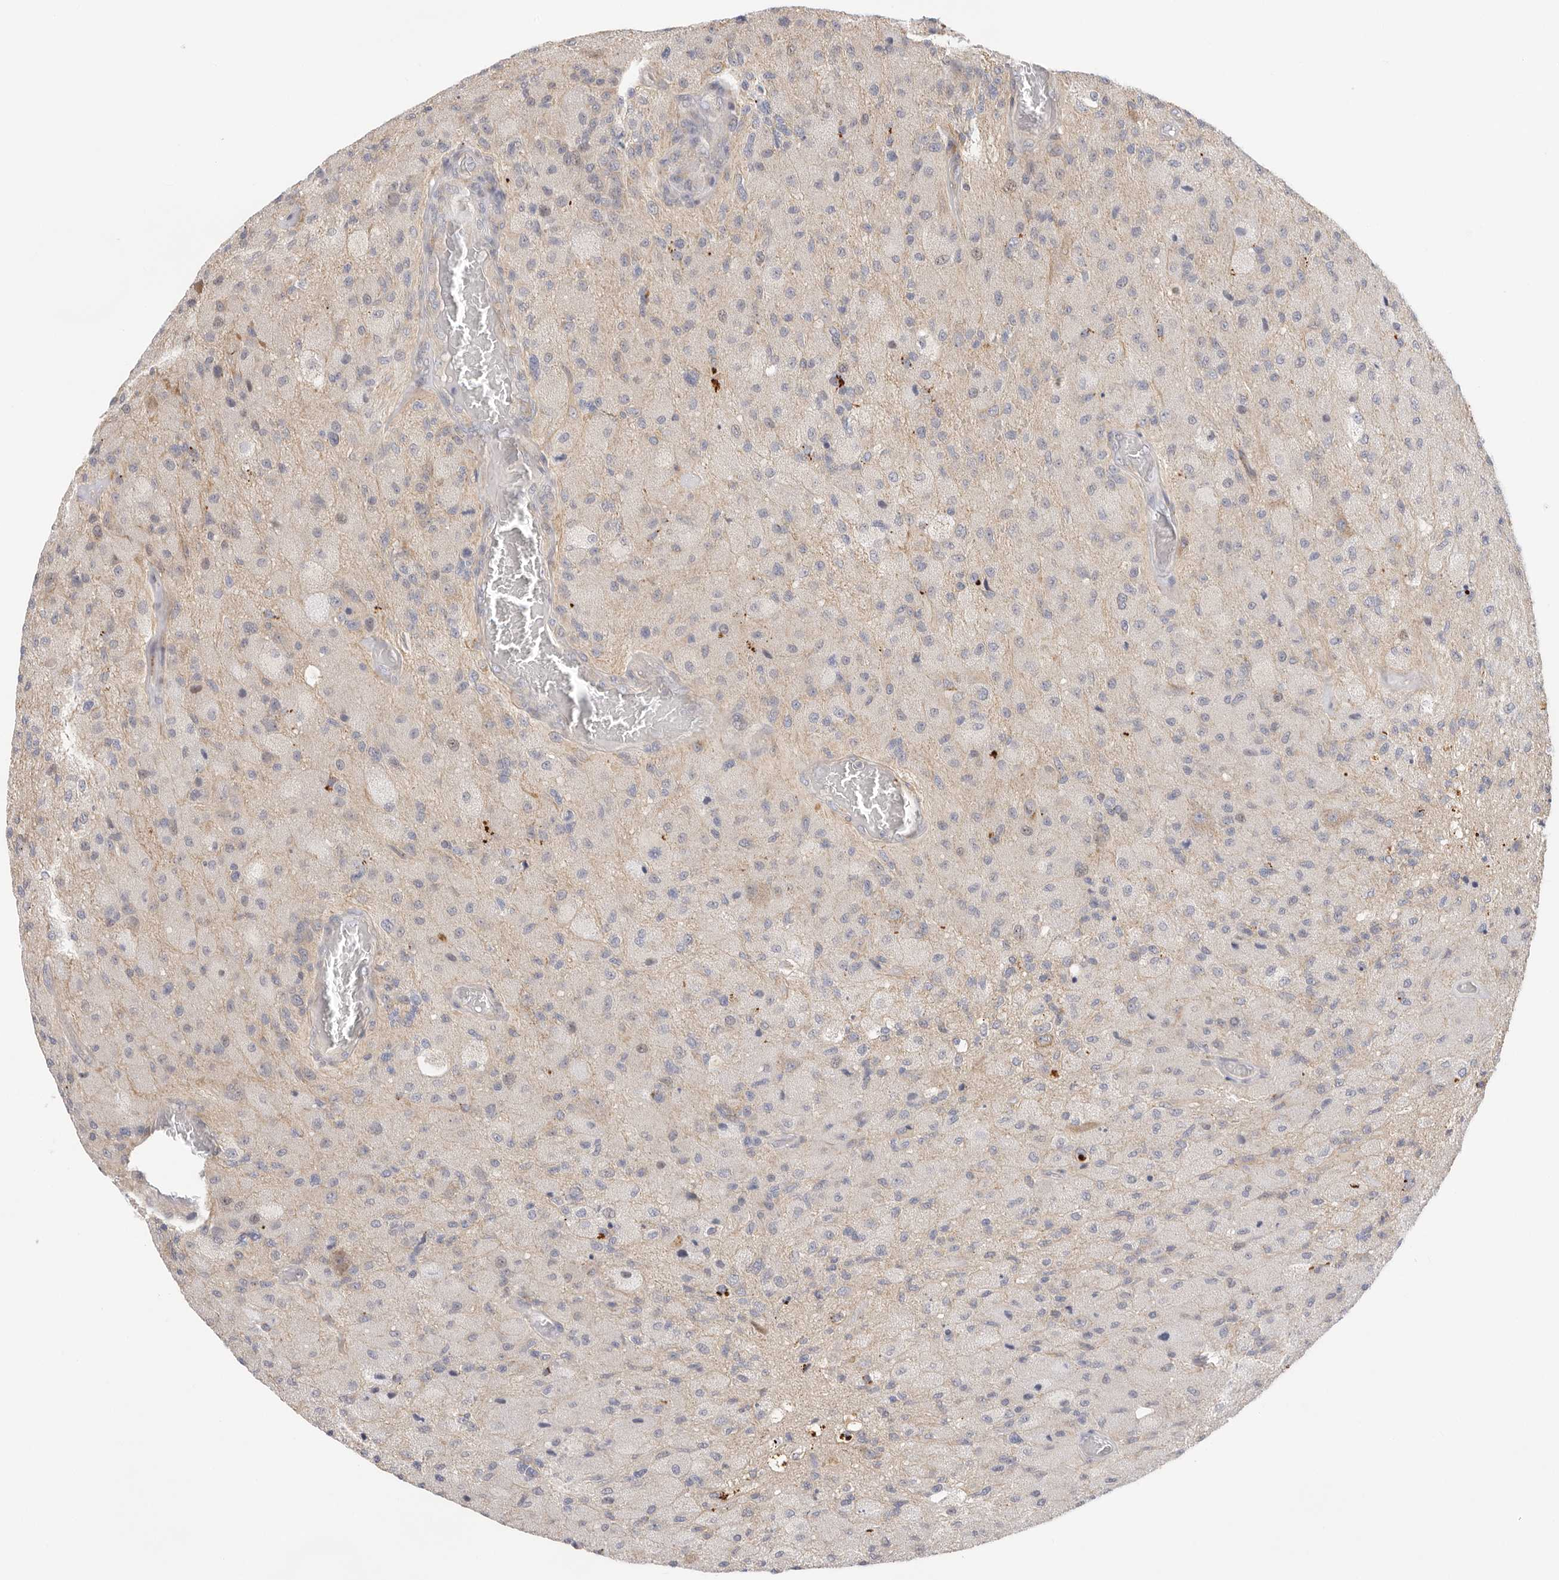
{"staining": {"intensity": "negative", "quantity": "none", "location": "none"}, "tissue": "glioma", "cell_type": "Tumor cells", "image_type": "cancer", "snomed": [{"axis": "morphology", "description": "Normal tissue, NOS"}, {"axis": "morphology", "description": "Glioma, malignant, High grade"}, {"axis": "topography", "description": "Cerebral cortex"}], "caption": "Protein analysis of malignant high-grade glioma shows no significant expression in tumor cells. The staining is performed using DAB brown chromogen with nuclei counter-stained in using hematoxylin.", "gene": "USH1C", "patient": {"sex": "male", "age": 77}}